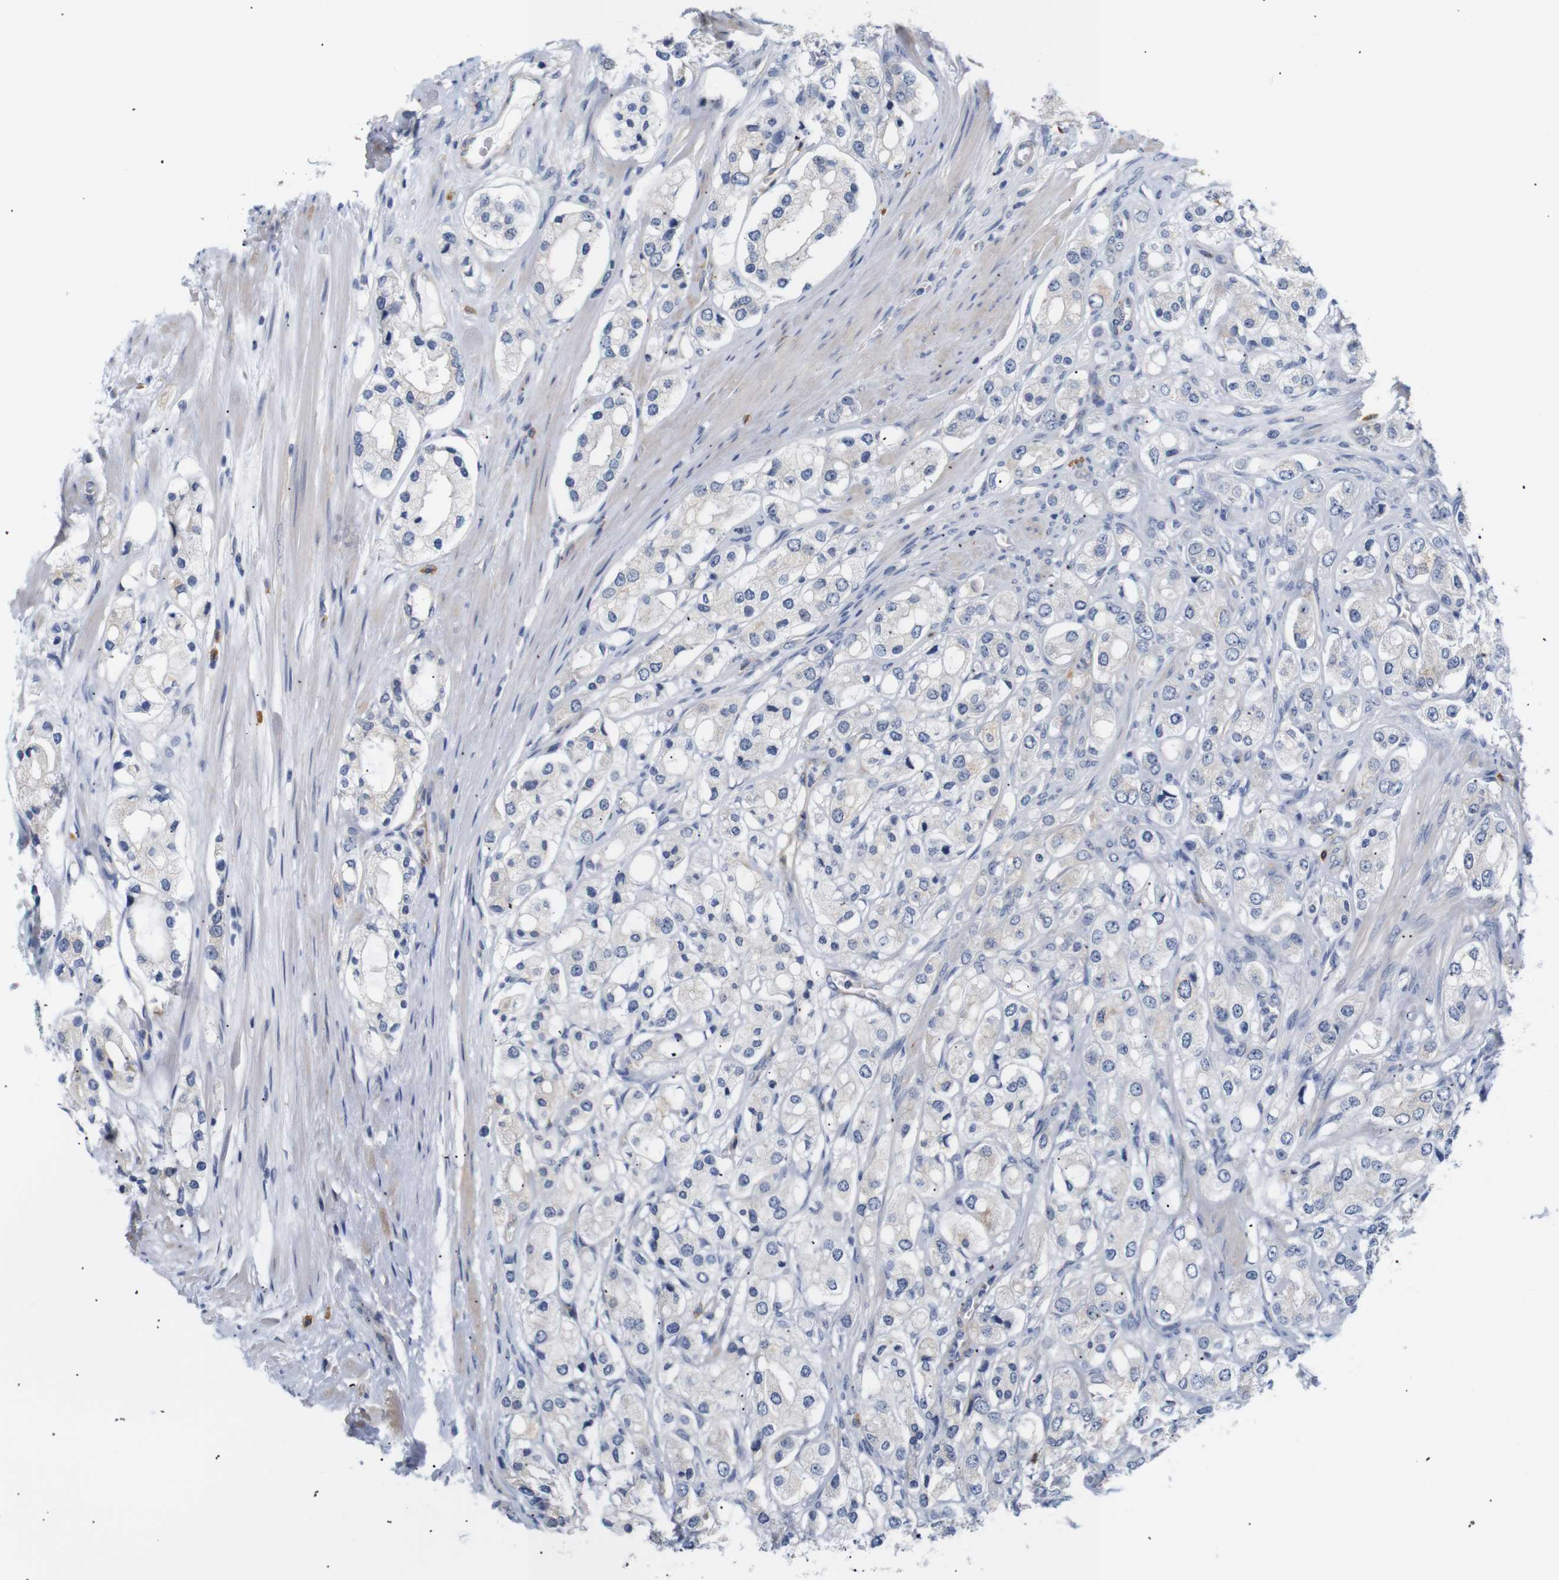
{"staining": {"intensity": "negative", "quantity": "none", "location": "none"}, "tissue": "prostate cancer", "cell_type": "Tumor cells", "image_type": "cancer", "snomed": [{"axis": "morphology", "description": "Adenocarcinoma, High grade"}, {"axis": "topography", "description": "Prostate"}], "caption": "This is an immunohistochemistry (IHC) photomicrograph of human high-grade adenocarcinoma (prostate). There is no positivity in tumor cells.", "gene": "STMN3", "patient": {"sex": "male", "age": 65}}